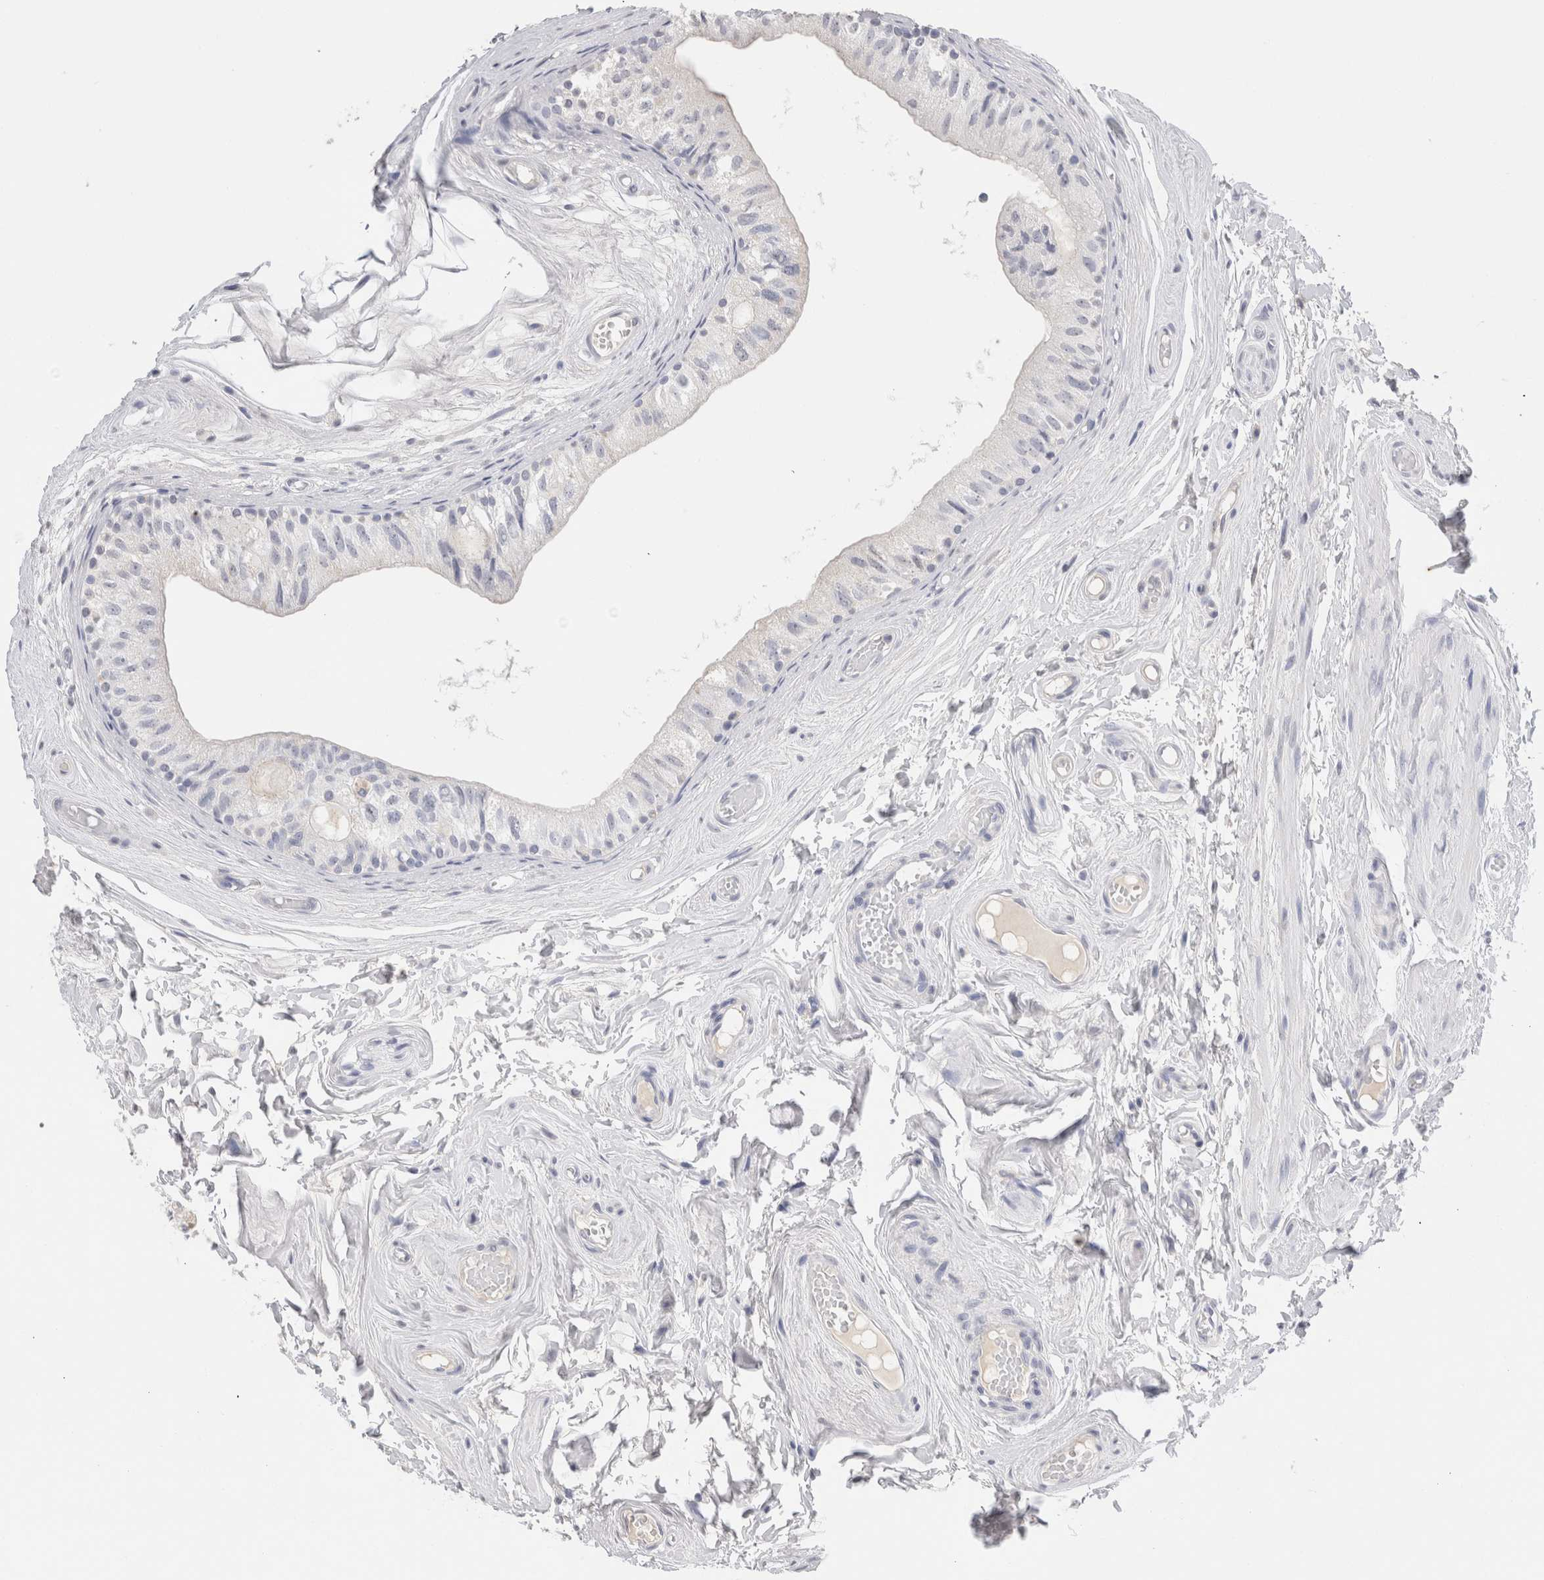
{"staining": {"intensity": "negative", "quantity": "none", "location": "none"}, "tissue": "epididymis", "cell_type": "Glandular cells", "image_type": "normal", "snomed": [{"axis": "morphology", "description": "Normal tissue, NOS"}, {"axis": "topography", "description": "Epididymis"}], "caption": "Glandular cells show no significant positivity in normal epididymis.", "gene": "LAMP3", "patient": {"sex": "male", "age": 79}}